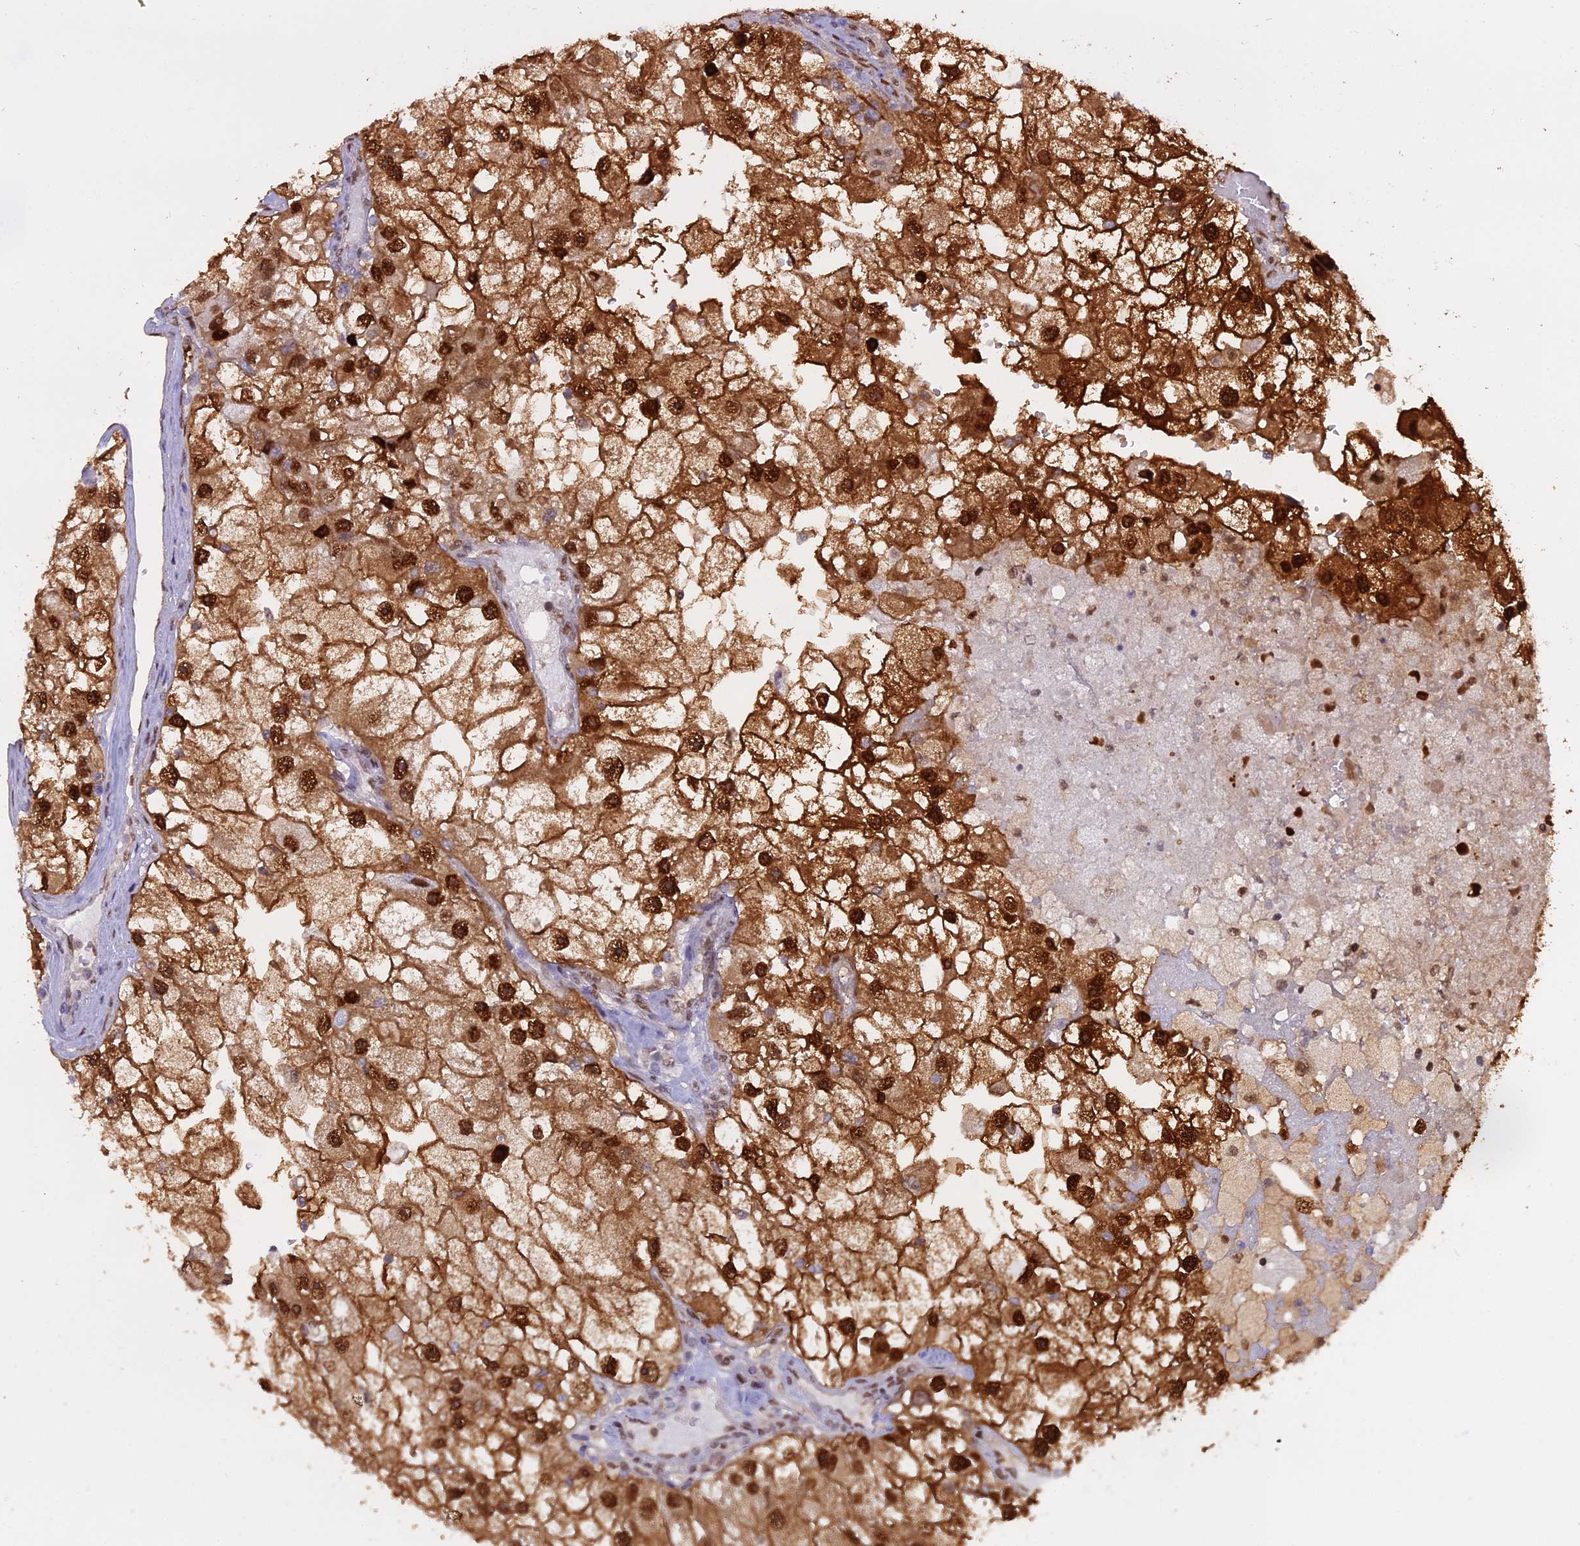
{"staining": {"intensity": "strong", "quantity": ">75%", "location": "cytoplasmic/membranous,nuclear"}, "tissue": "renal cancer", "cell_type": "Tumor cells", "image_type": "cancer", "snomed": [{"axis": "morphology", "description": "Adenocarcinoma, NOS"}, {"axis": "topography", "description": "Kidney"}], "caption": "Renal cancer (adenocarcinoma) tissue reveals strong cytoplasmic/membranous and nuclear expression in about >75% of tumor cells", "gene": "NPEPL1", "patient": {"sex": "male", "age": 63}}